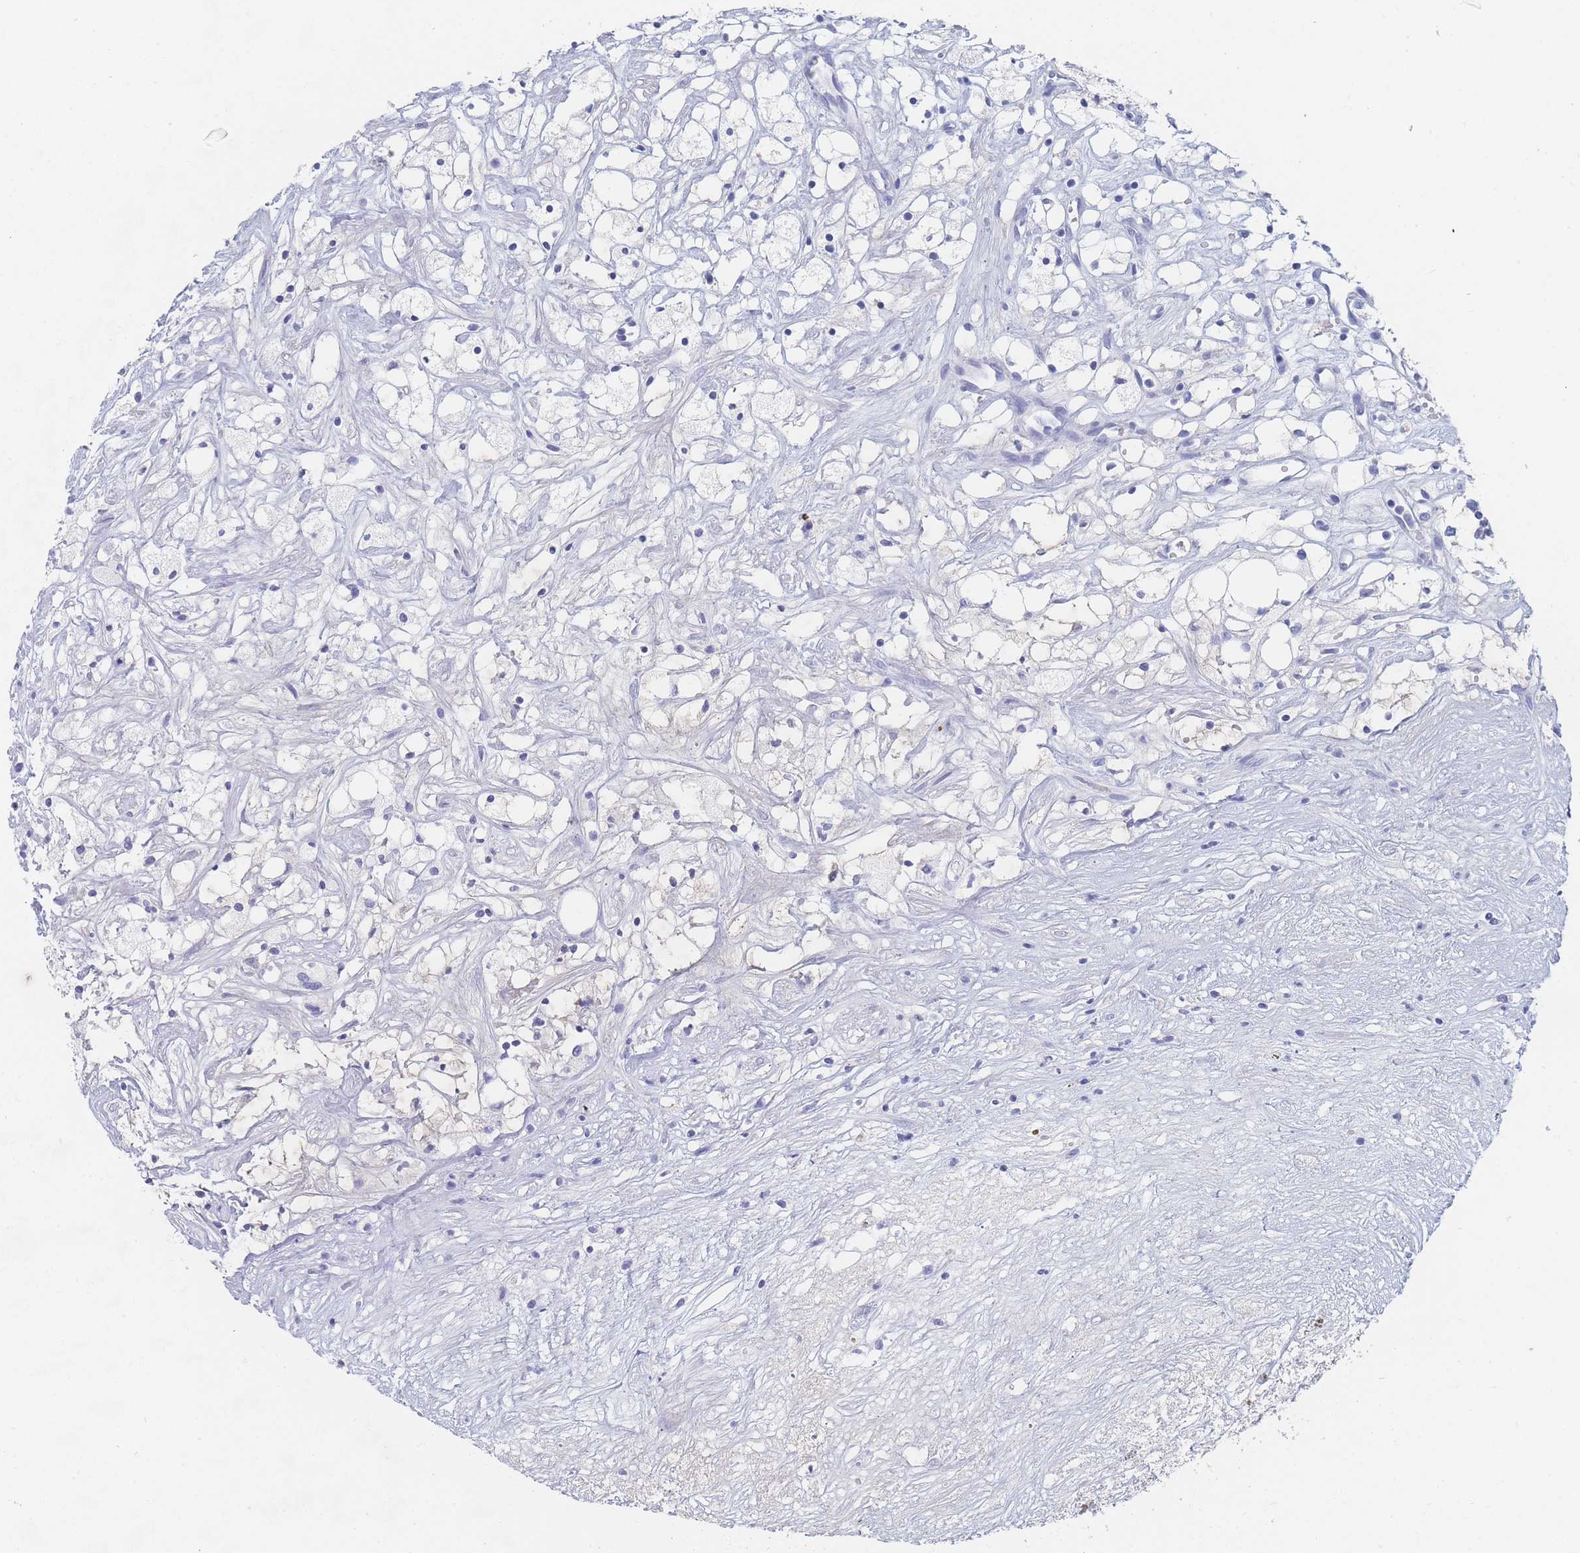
{"staining": {"intensity": "negative", "quantity": "none", "location": "none"}, "tissue": "renal cancer", "cell_type": "Tumor cells", "image_type": "cancer", "snomed": [{"axis": "morphology", "description": "Adenocarcinoma, NOS"}, {"axis": "topography", "description": "Kidney"}], "caption": "Micrograph shows no significant protein expression in tumor cells of renal cancer (adenocarcinoma).", "gene": "SLC25A35", "patient": {"sex": "male", "age": 59}}